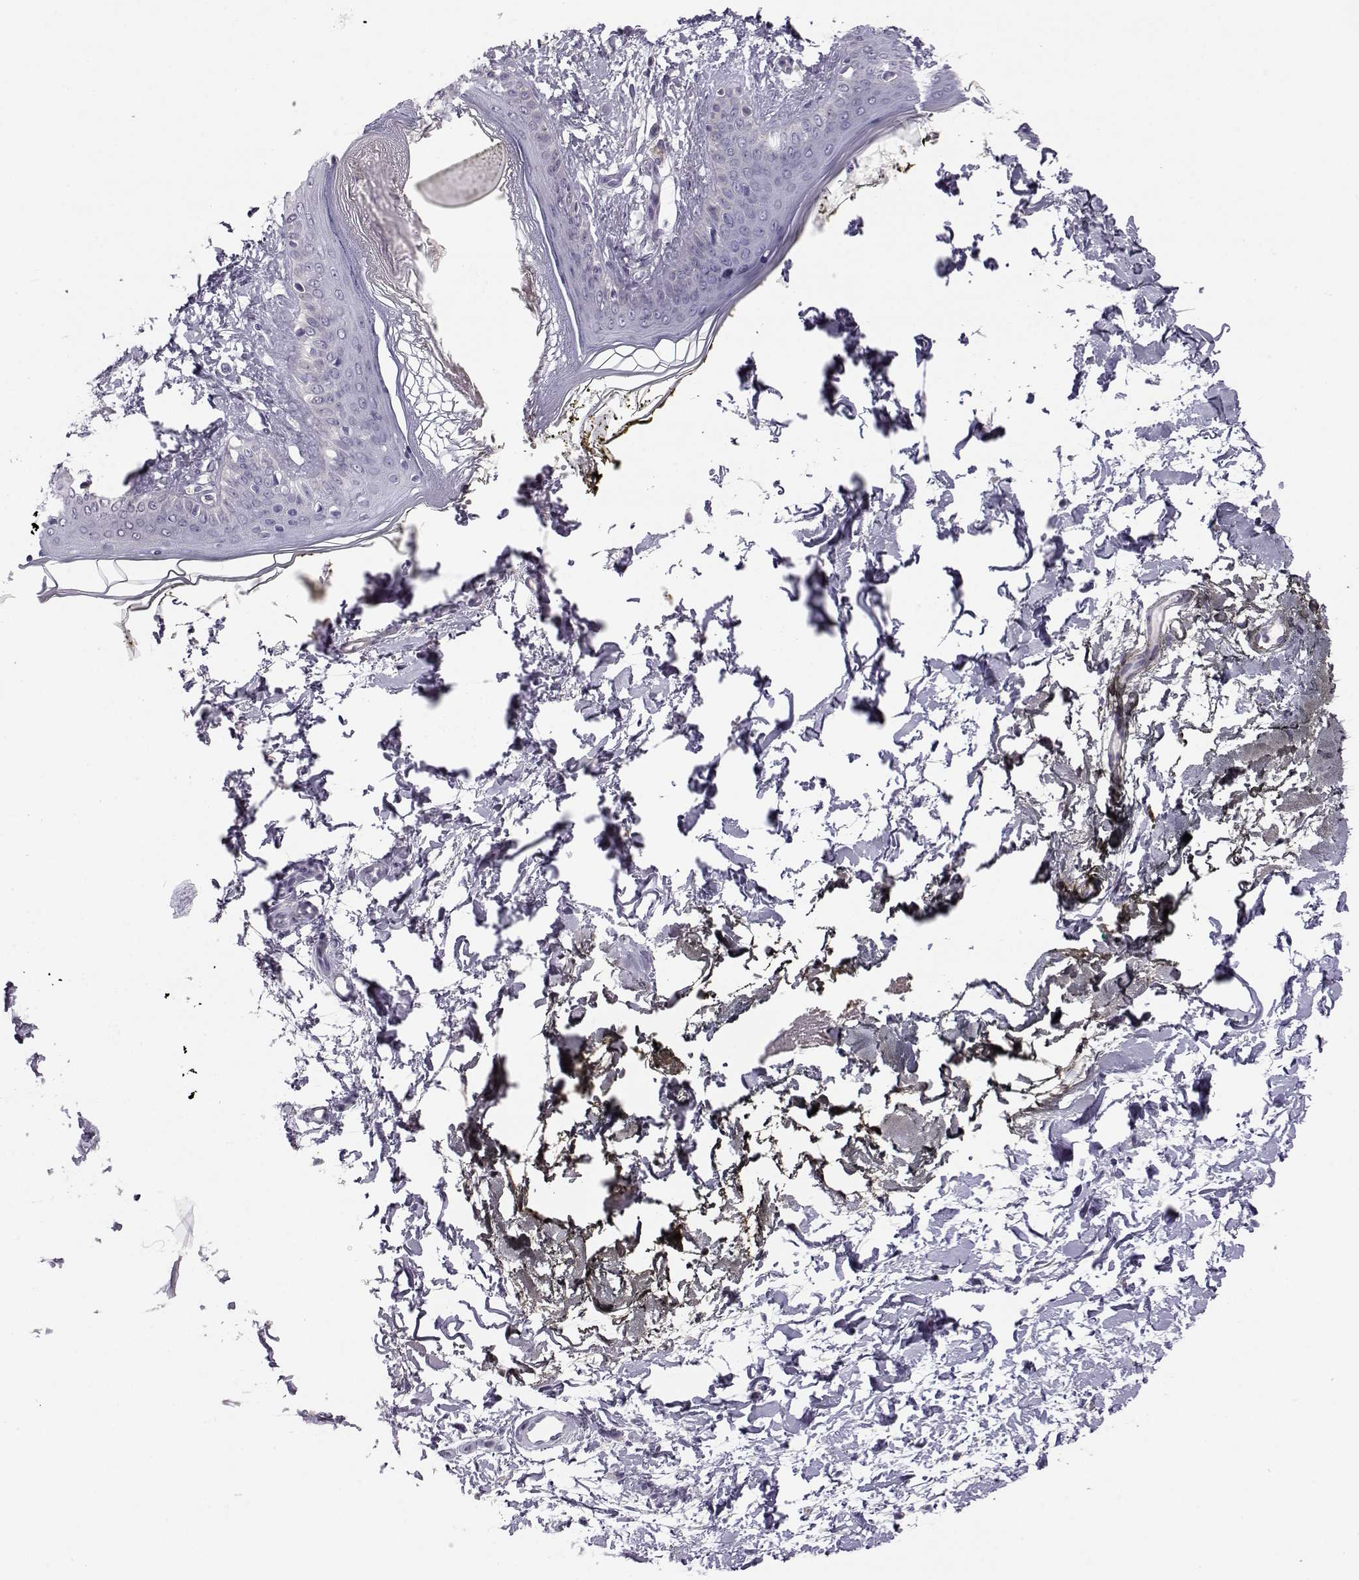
{"staining": {"intensity": "negative", "quantity": "none", "location": "none"}, "tissue": "skin", "cell_type": "Fibroblasts", "image_type": "normal", "snomed": [{"axis": "morphology", "description": "Normal tissue, NOS"}, {"axis": "topography", "description": "Skin"}], "caption": "Immunohistochemical staining of benign skin displays no significant staining in fibroblasts.", "gene": "KCNMB4", "patient": {"sex": "female", "age": 34}}